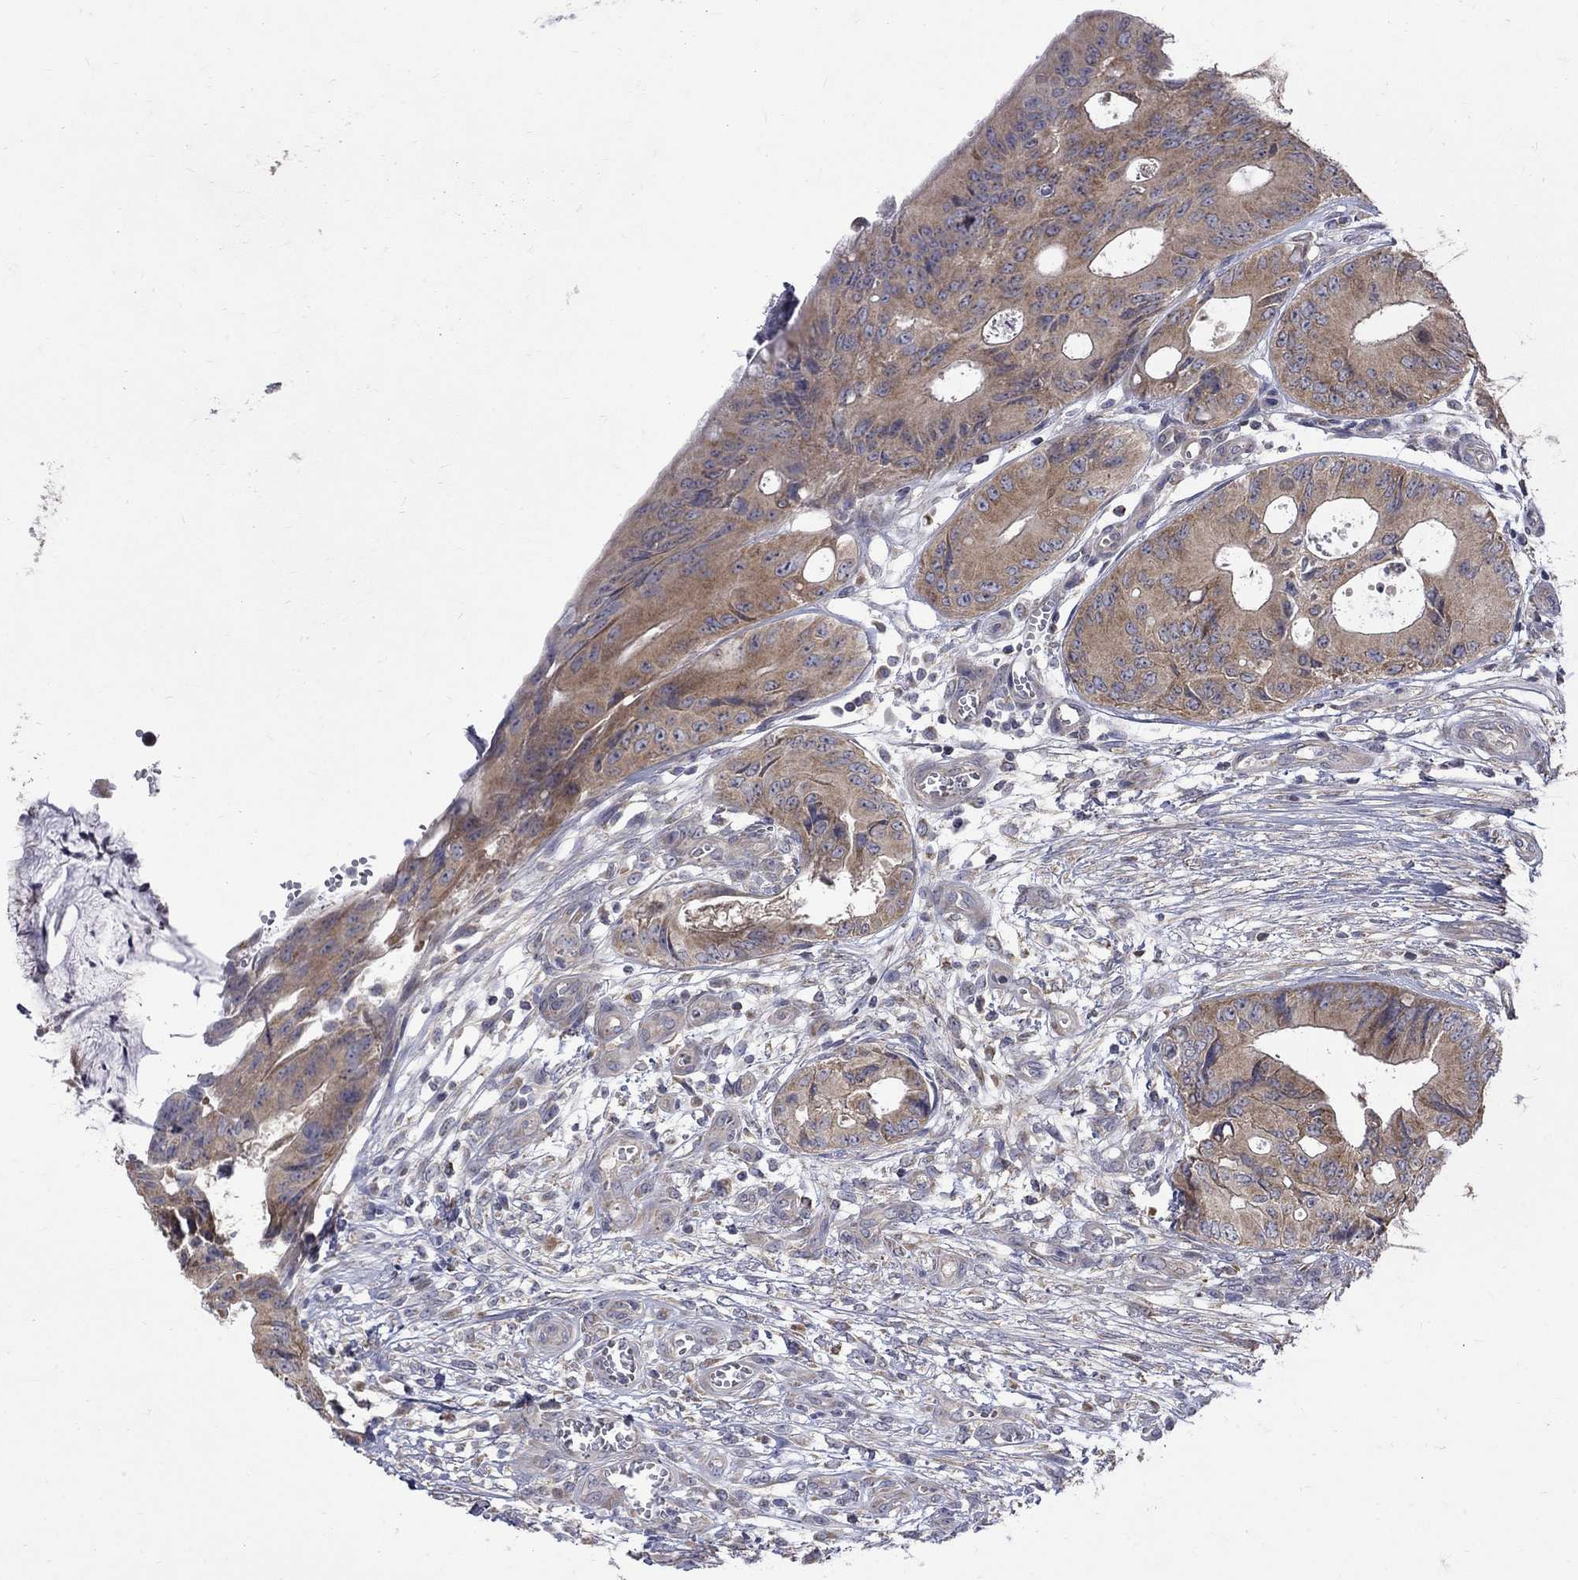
{"staining": {"intensity": "moderate", "quantity": ">75%", "location": "cytoplasmic/membranous"}, "tissue": "colorectal cancer", "cell_type": "Tumor cells", "image_type": "cancer", "snomed": [{"axis": "morphology", "description": "Normal tissue, NOS"}, {"axis": "morphology", "description": "Adenocarcinoma, NOS"}, {"axis": "topography", "description": "Colon"}], "caption": "High-magnification brightfield microscopy of colorectal cancer (adenocarcinoma) stained with DAB (brown) and counterstained with hematoxylin (blue). tumor cells exhibit moderate cytoplasmic/membranous expression is appreciated in approximately>75% of cells.", "gene": "SH2B1", "patient": {"sex": "male", "age": 65}}